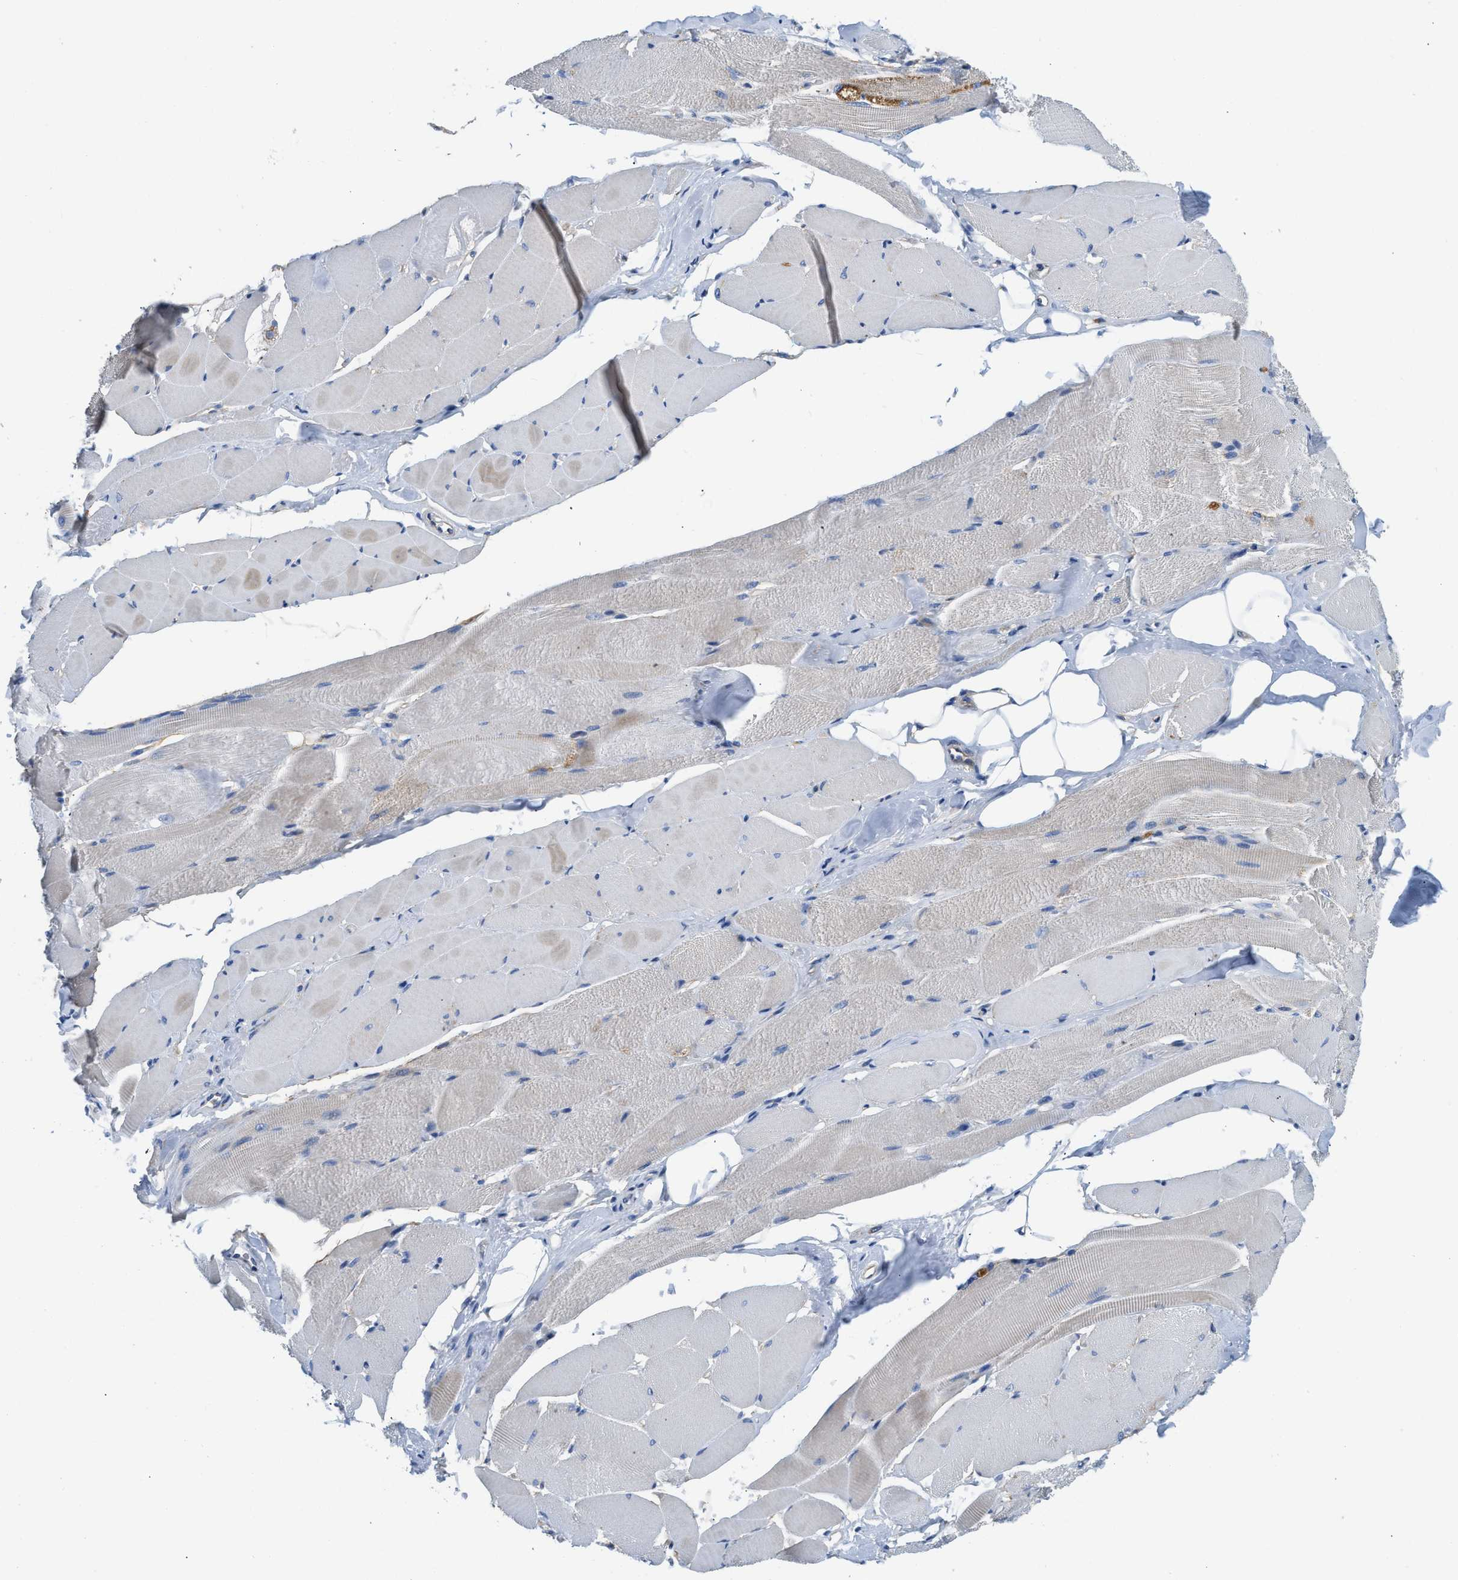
{"staining": {"intensity": "weak", "quantity": "<25%", "location": "cytoplasmic/membranous"}, "tissue": "skeletal muscle", "cell_type": "Myocytes", "image_type": "normal", "snomed": [{"axis": "morphology", "description": "Normal tissue, NOS"}, {"axis": "topography", "description": "Skeletal muscle"}, {"axis": "topography", "description": "Peripheral nerve tissue"}], "caption": "This image is of unremarkable skeletal muscle stained with immunohistochemistry to label a protein in brown with the nuclei are counter-stained blue. There is no staining in myocytes. (DAB immunohistochemistry (IHC), high magnification).", "gene": "SLC25A13", "patient": {"sex": "female", "age": 84}}